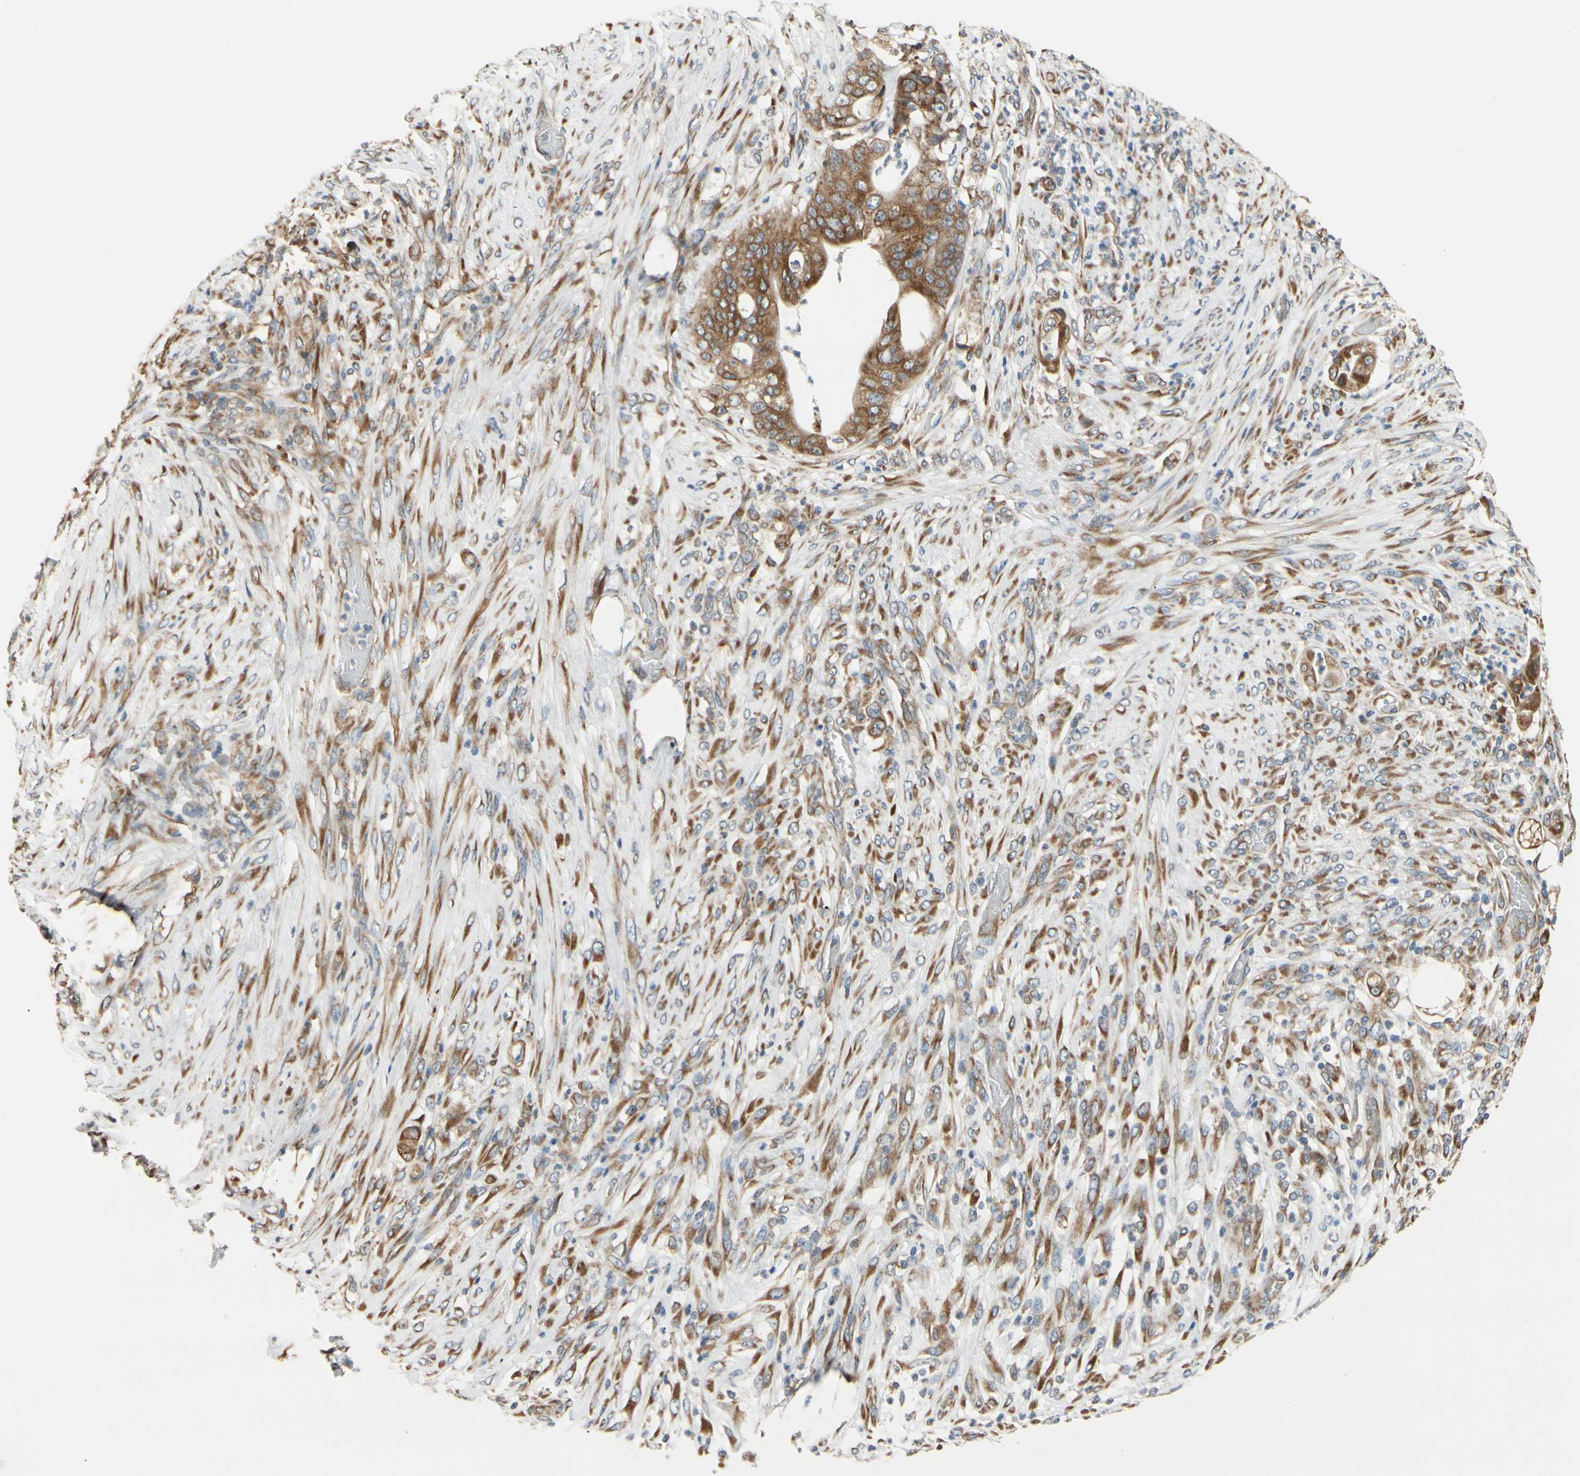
{"staining": {"intensity": "moderate", "quantity": ">75%", "location": "cytoplasmic/membranous"}, "tissue": "stomach cancer", "cell_type": "Tumor cells", "image_type": "cancer", "snomed": [{"axis": "morphology", "description": "Adenocarcinoma, NOS"}, {"axis": "topography", "description": "Stomach"}], "caption": "Protein expression analysis of stomach cancer shows moderate cytoplasmic/membranous expression in about >75% of tumor cells.", "gene": "RPN2", "patient": {"sex": "female", "age": 73}}